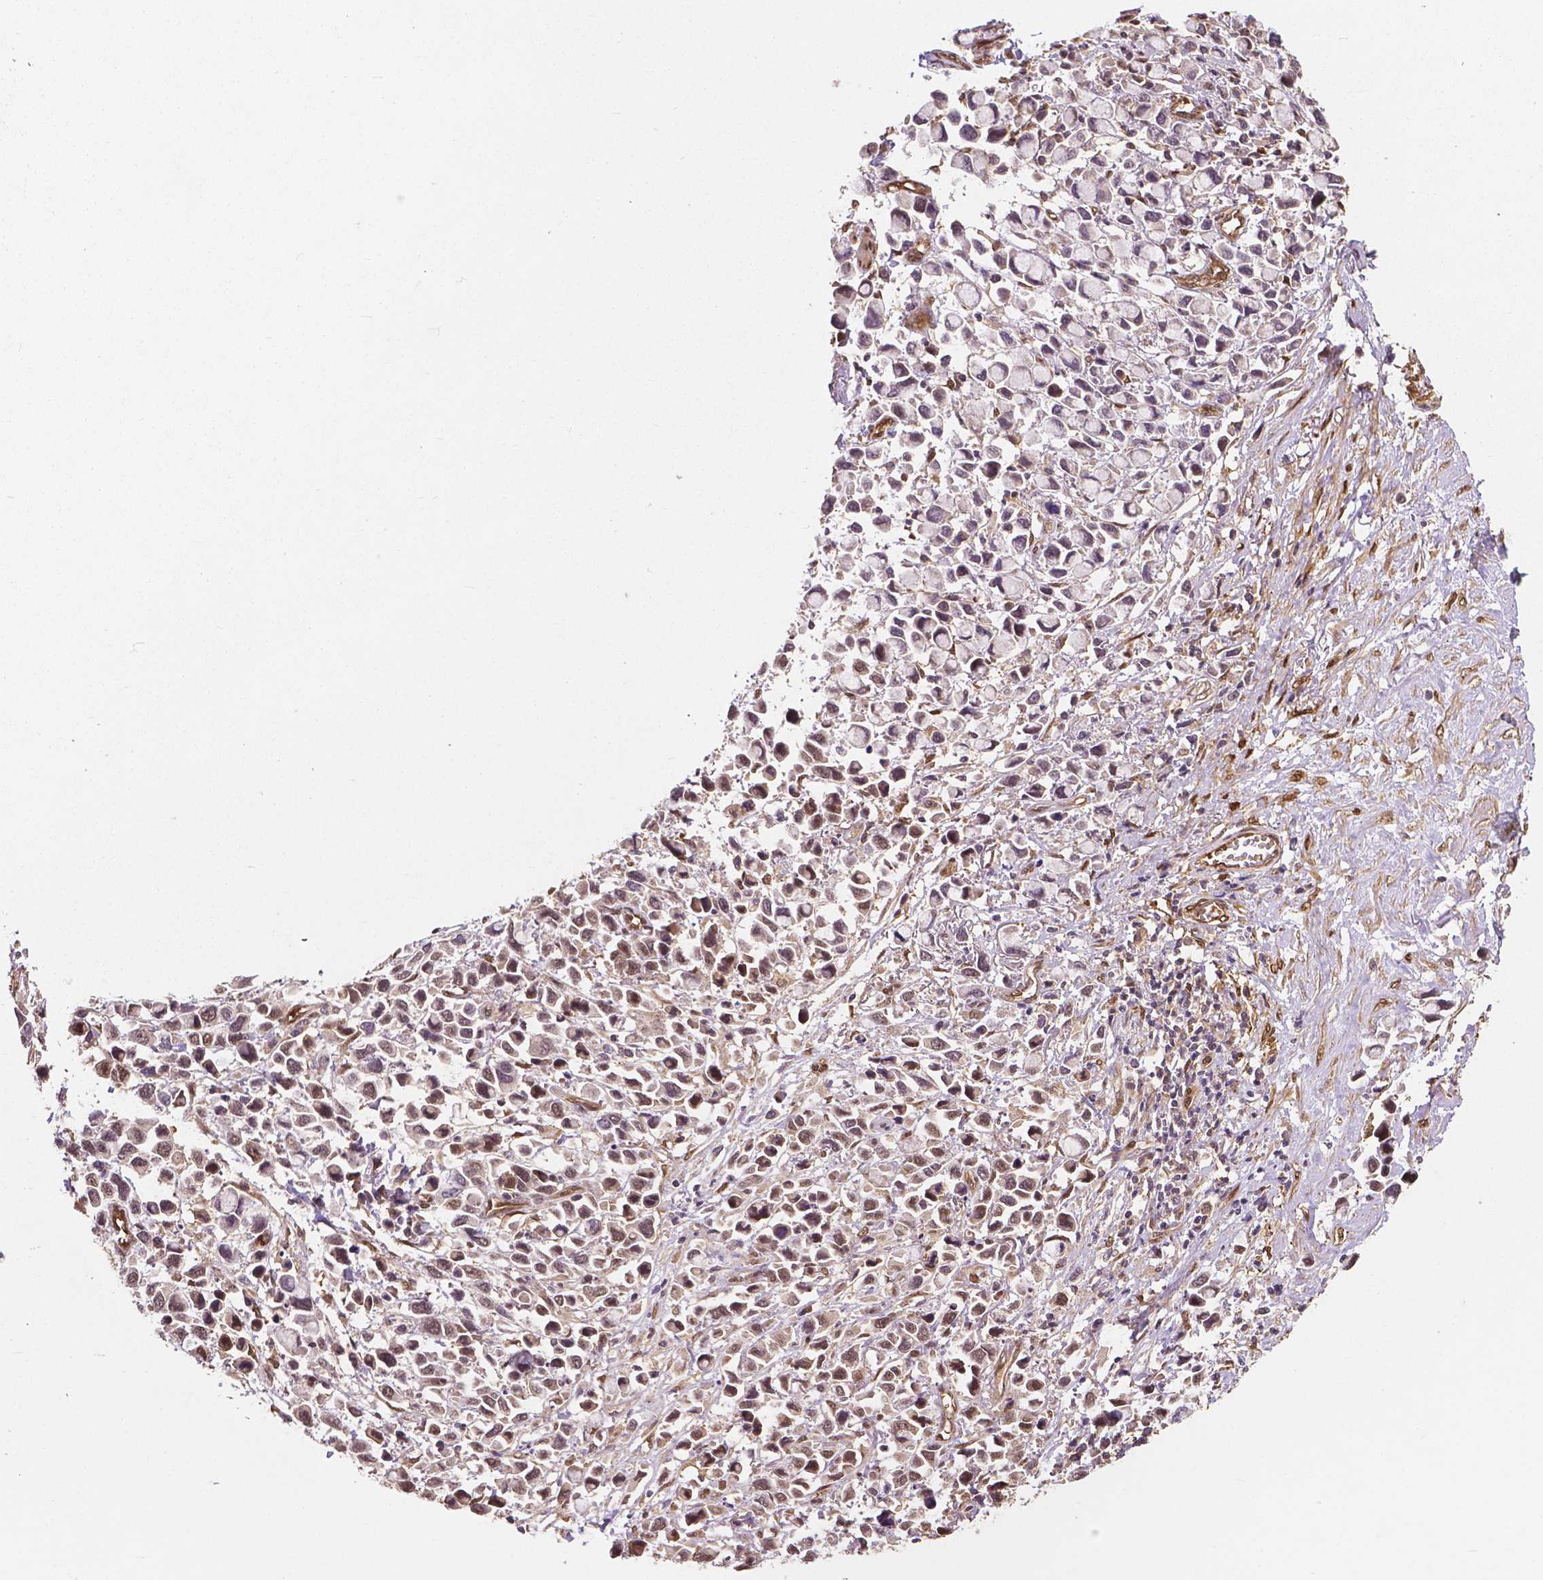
{"staining": {"intensity": "moderate", "quantity": "25%-75%", "location": "nuclear"}, "tissue": "stomach cancer", "cell_type": "Tumor cells", "image_type": "cancer", "snomed": [{"axis": "morphology", "description": "Adenocarcinoma, NOS"}, {"axis": "topography", "description": "Stomach"}], "caption": "The micrograph exhibits a brown stain indicating the presence of a protein in the nuclear of tumor cells in adenocarcinoma (stomach).", "gene": "YAP1", "patient": {"sex": "female", "age": 81}}